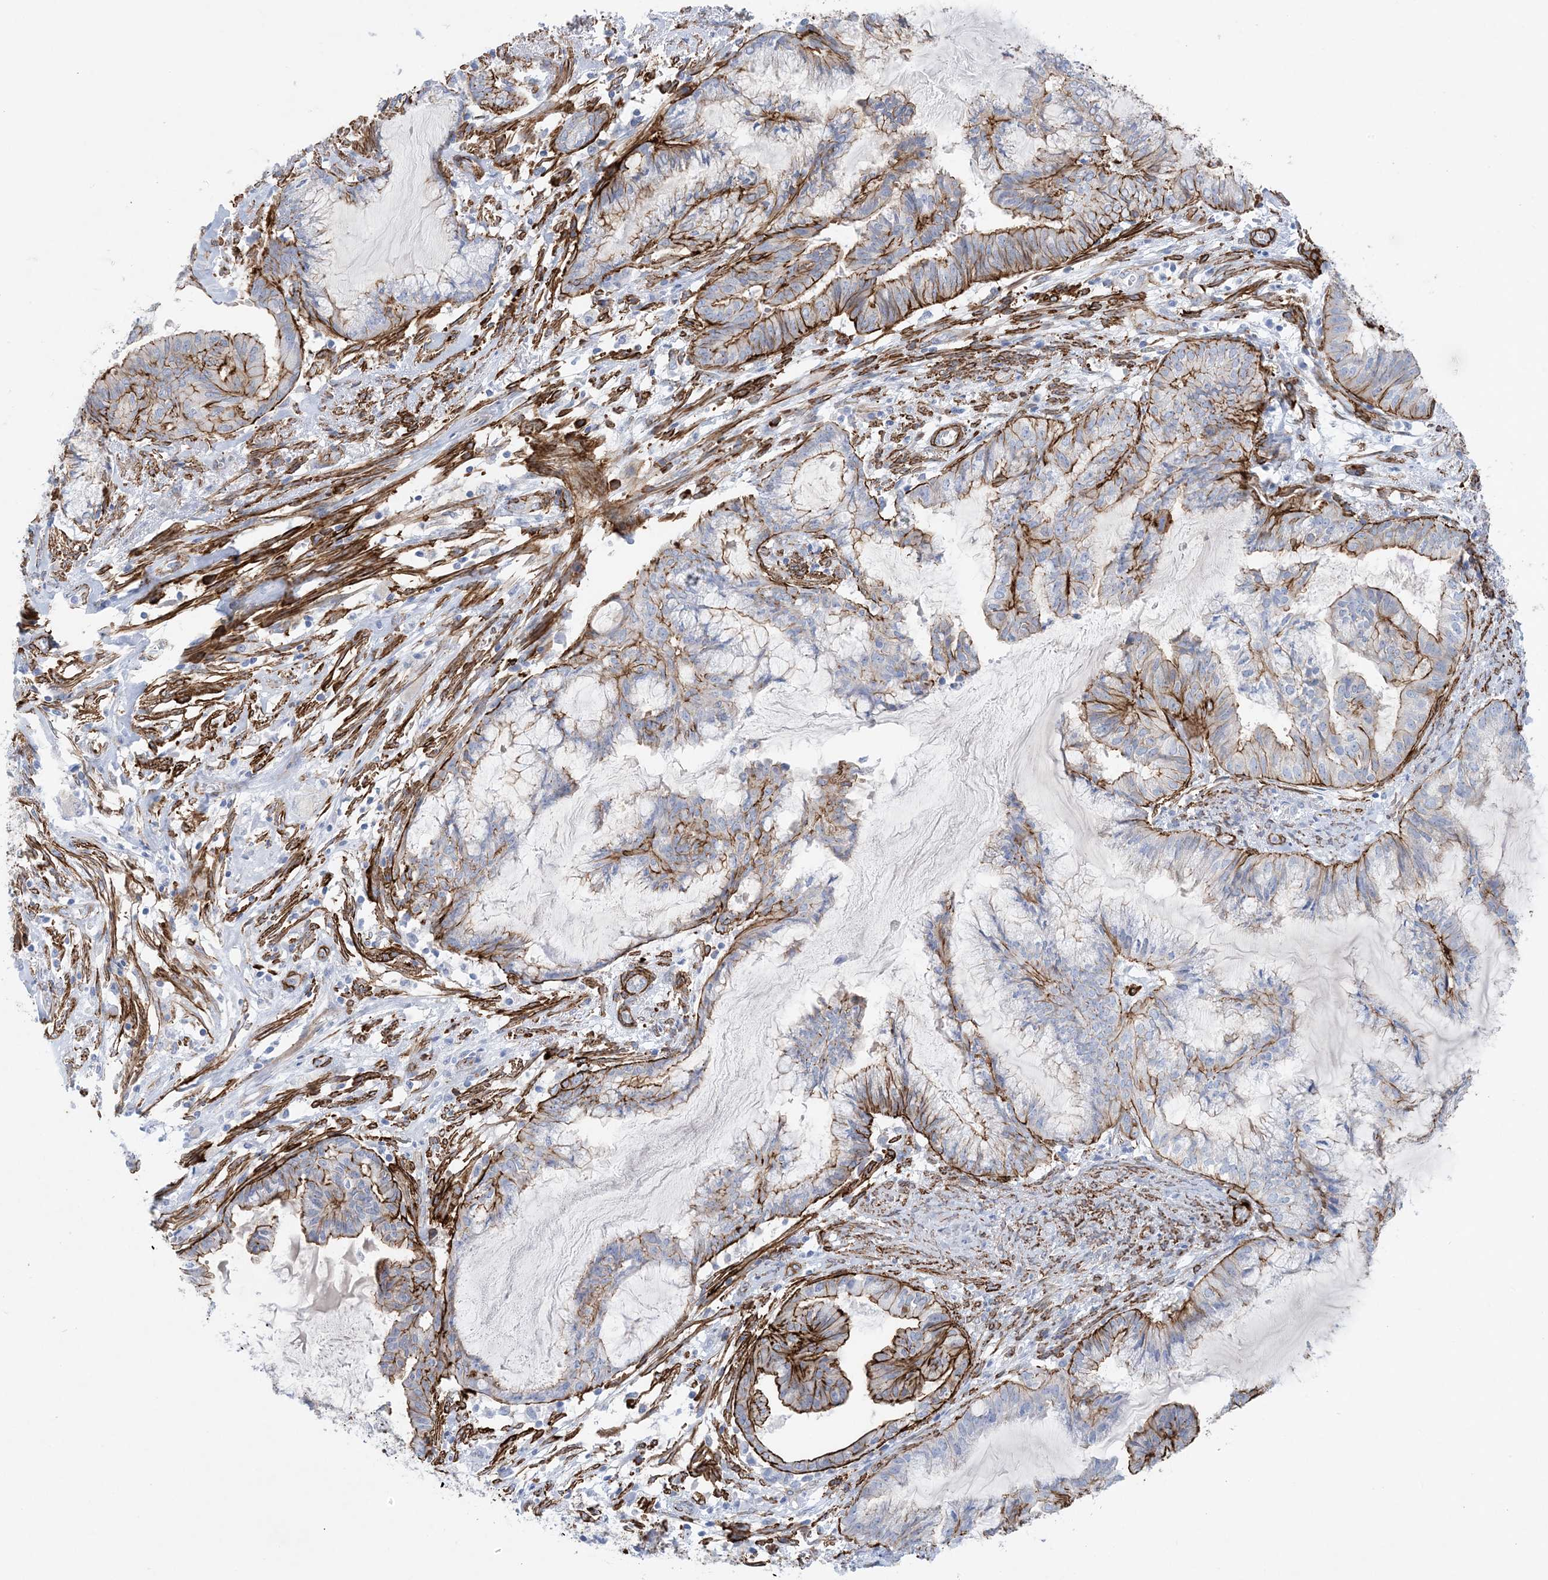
{"staining": {"intensity": "moderate", "quantity": ">75%", "location": "cytoplasmic/membranous"}, "tissue": "endometrial cancer", "cell_type": "Tumor cells", "image_type": "cancer", "snomed": [{"axis": "morphology", "description": "Adenocarcinoma, NOS"}, {"axis": "topography", "description": "Endometrium"}], "caption": "Human adenocarcinoma (endometrial) stained with a brown dye shows moderate cytoplasmic/membranous positive staining in approximately >75% of tumor cells.", "gene": "SHANK1", "patient": {"sex": "female", "age": 86}}